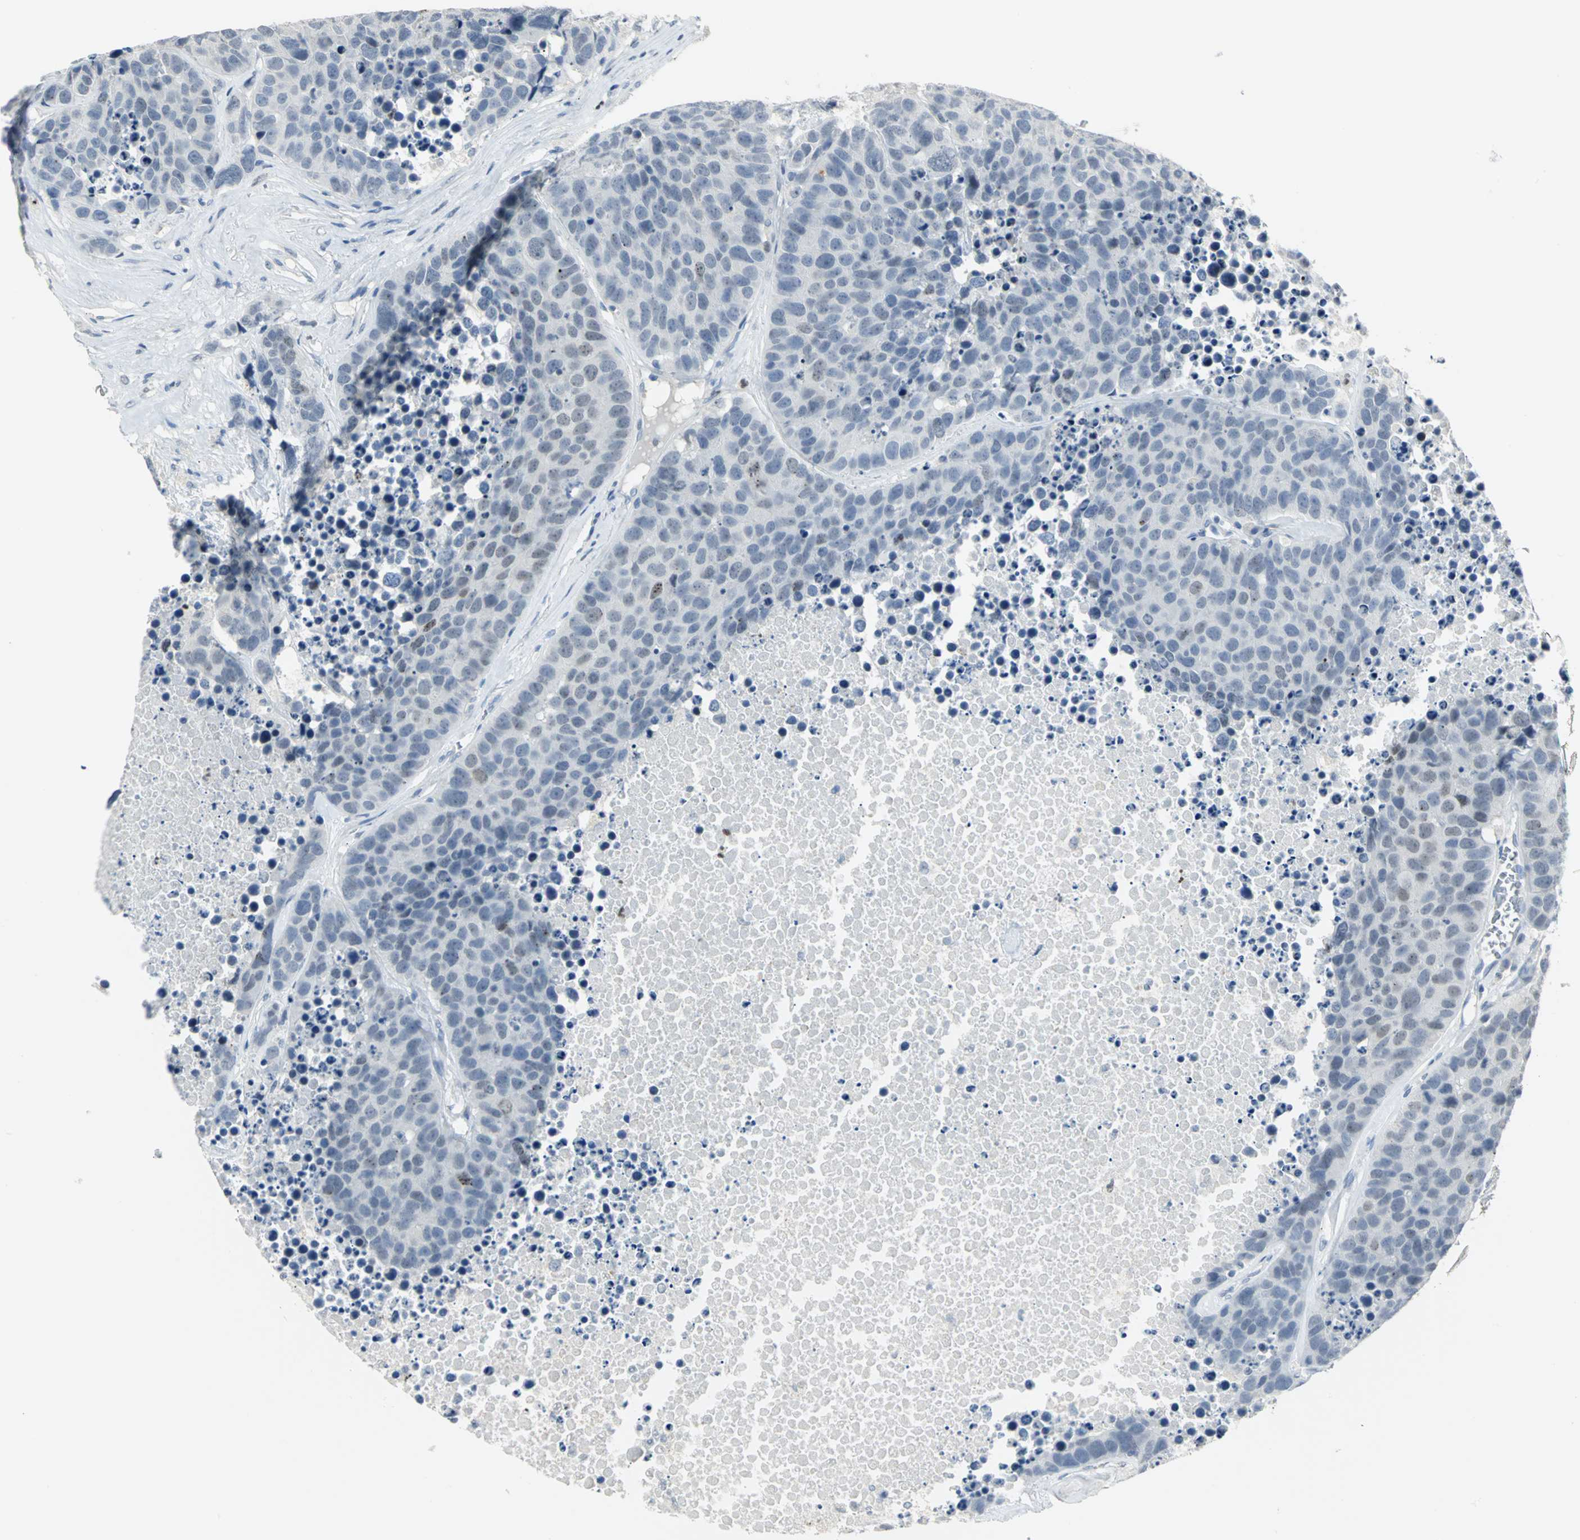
{"staining": {"intensity": "negative", "quantity": "none", "location": "none"}, "tissue": "carcinoid", "cell_type": "Tumor cells", "image_type": "cancer", "snomed": [{"axis": "morphology", "description": "Carcinoid, malignant, NOS"}, {"axis": "topography", "description": "Lung"}], "caption": "An immunohistochemistry micrograph of carcinoid (malignant) is shown. There is no staining in tumor cells of carcinoid (malignant).", "gene": "BCL6", "patient": {"sex": "male", "age": 60}}